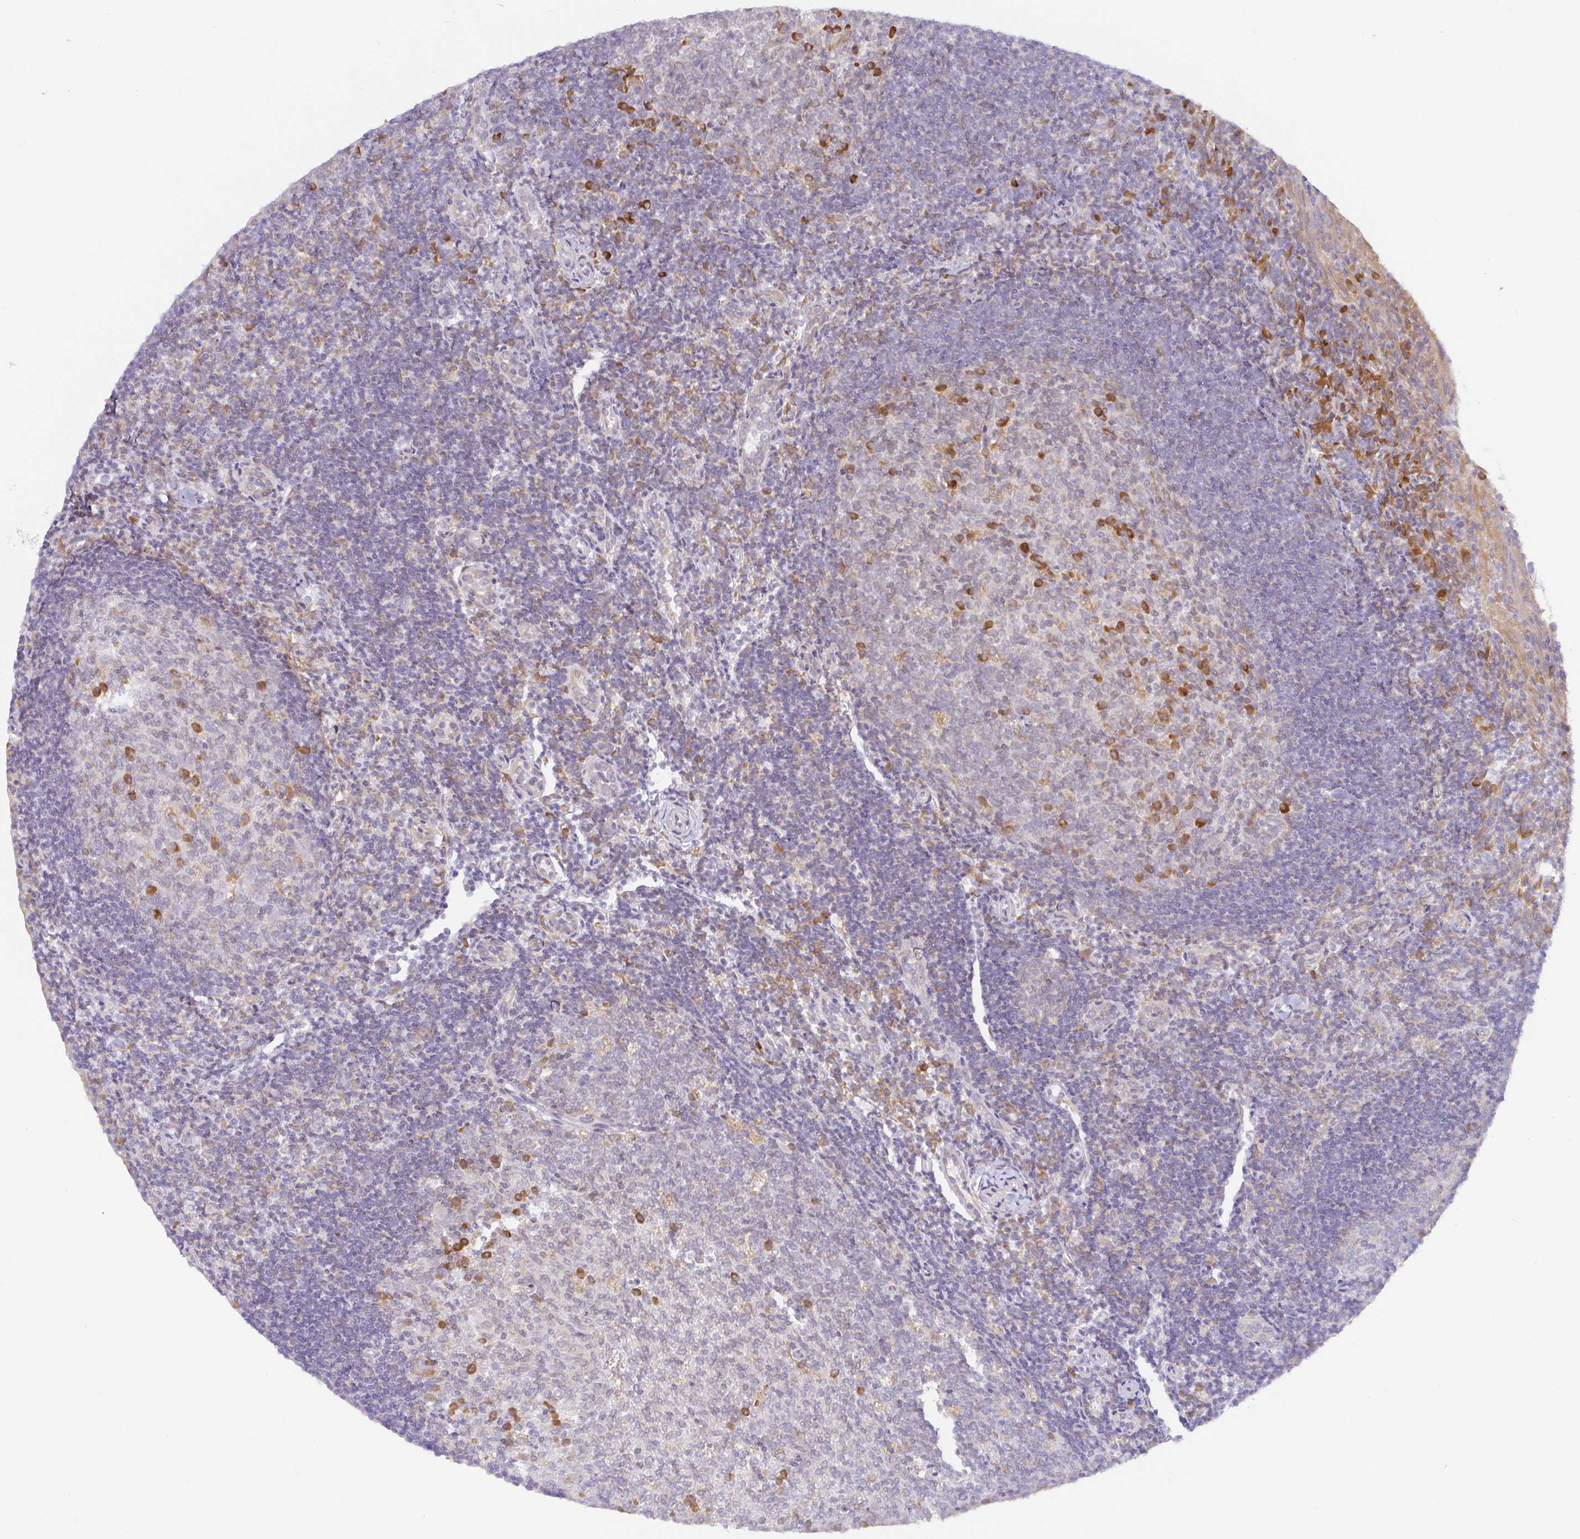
{"staining": {"intensity": "strong", "quantity": "<25%", "location": "cytoplasmic/membranous"}, "tissue": "tonsil", "cell_type": "Germinal center cells", "image_type": "normal", "snomed": [{"axis": "morphology", "description": "Normal tissue, NOS"}, {"axis": "topography", "description": "Tonsil"}], "caption": "Brown immunohistochemical staining in unremarkable human tonsil displays strong cytoplasmic/membranous staining in approximately <25% of germinal center cells. (Brightfield microscopy of DAB IHC at high magnification).", "gene": "DERL2", "patient": {"sex": "female", "age": 10}}